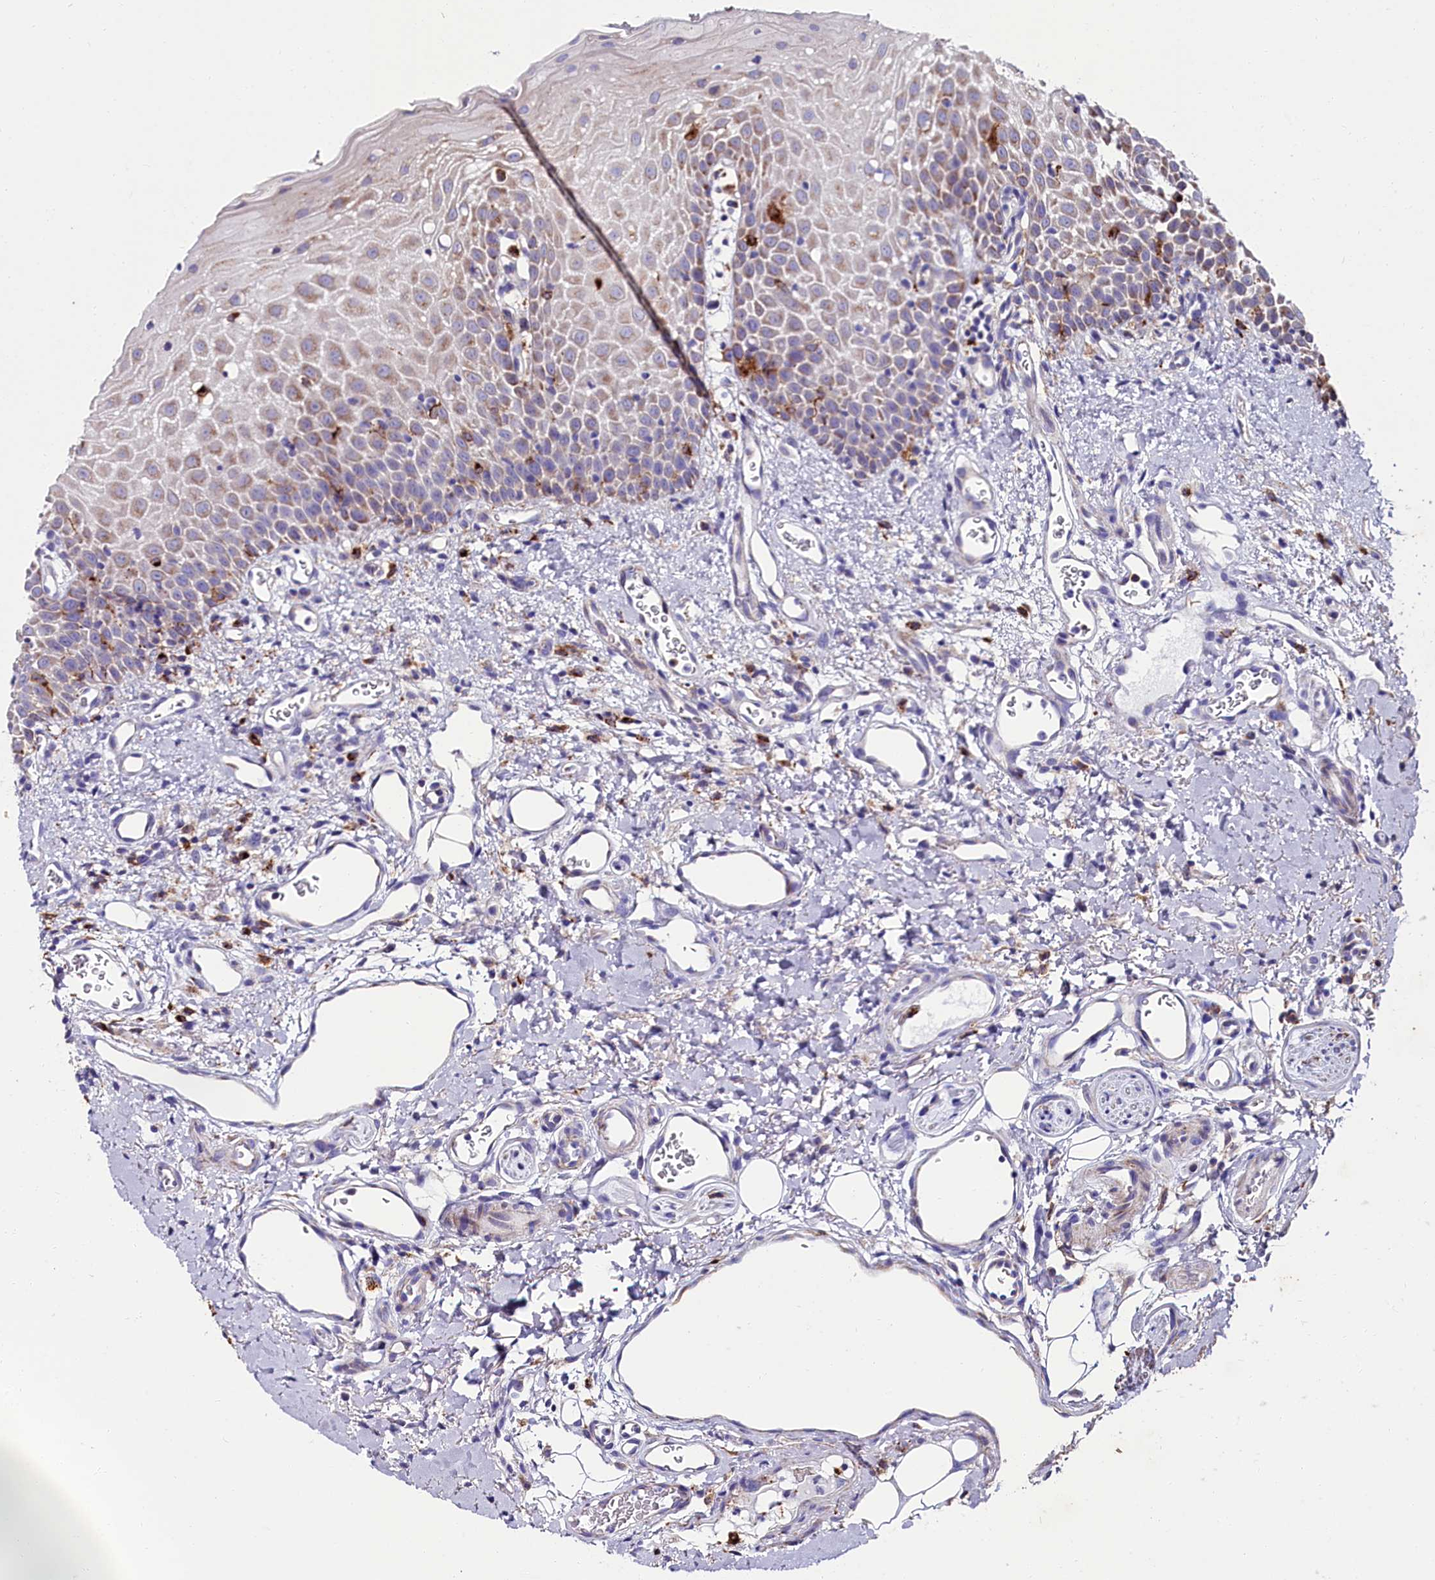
{"staining": {"intensity": "weak", "quantity": "25%-75%", "location": "cytoplasmic/membranous"}, "tissue": "oral mucosa", "cell_type": "Squamous epithelial cells", "image_type": "normal", "snomed": [{"axis": "morphology", "description": "Normal tissue, NOS"}, {"axis": "topography", "description": "Oral tissue"}], "caption": "Immunohistochemical staining of normal human oral mucosa reveals weak cytoplasmic/membranous protein staining in about 25%-75% of squamous epithelial cells. The protein is stained brown, and the nuclei are stained in blue (DAB IHC with brightfield microscopy, high magnification).", "gene": "IL20RA", "patient": {"sex": "female", "age": 70}}